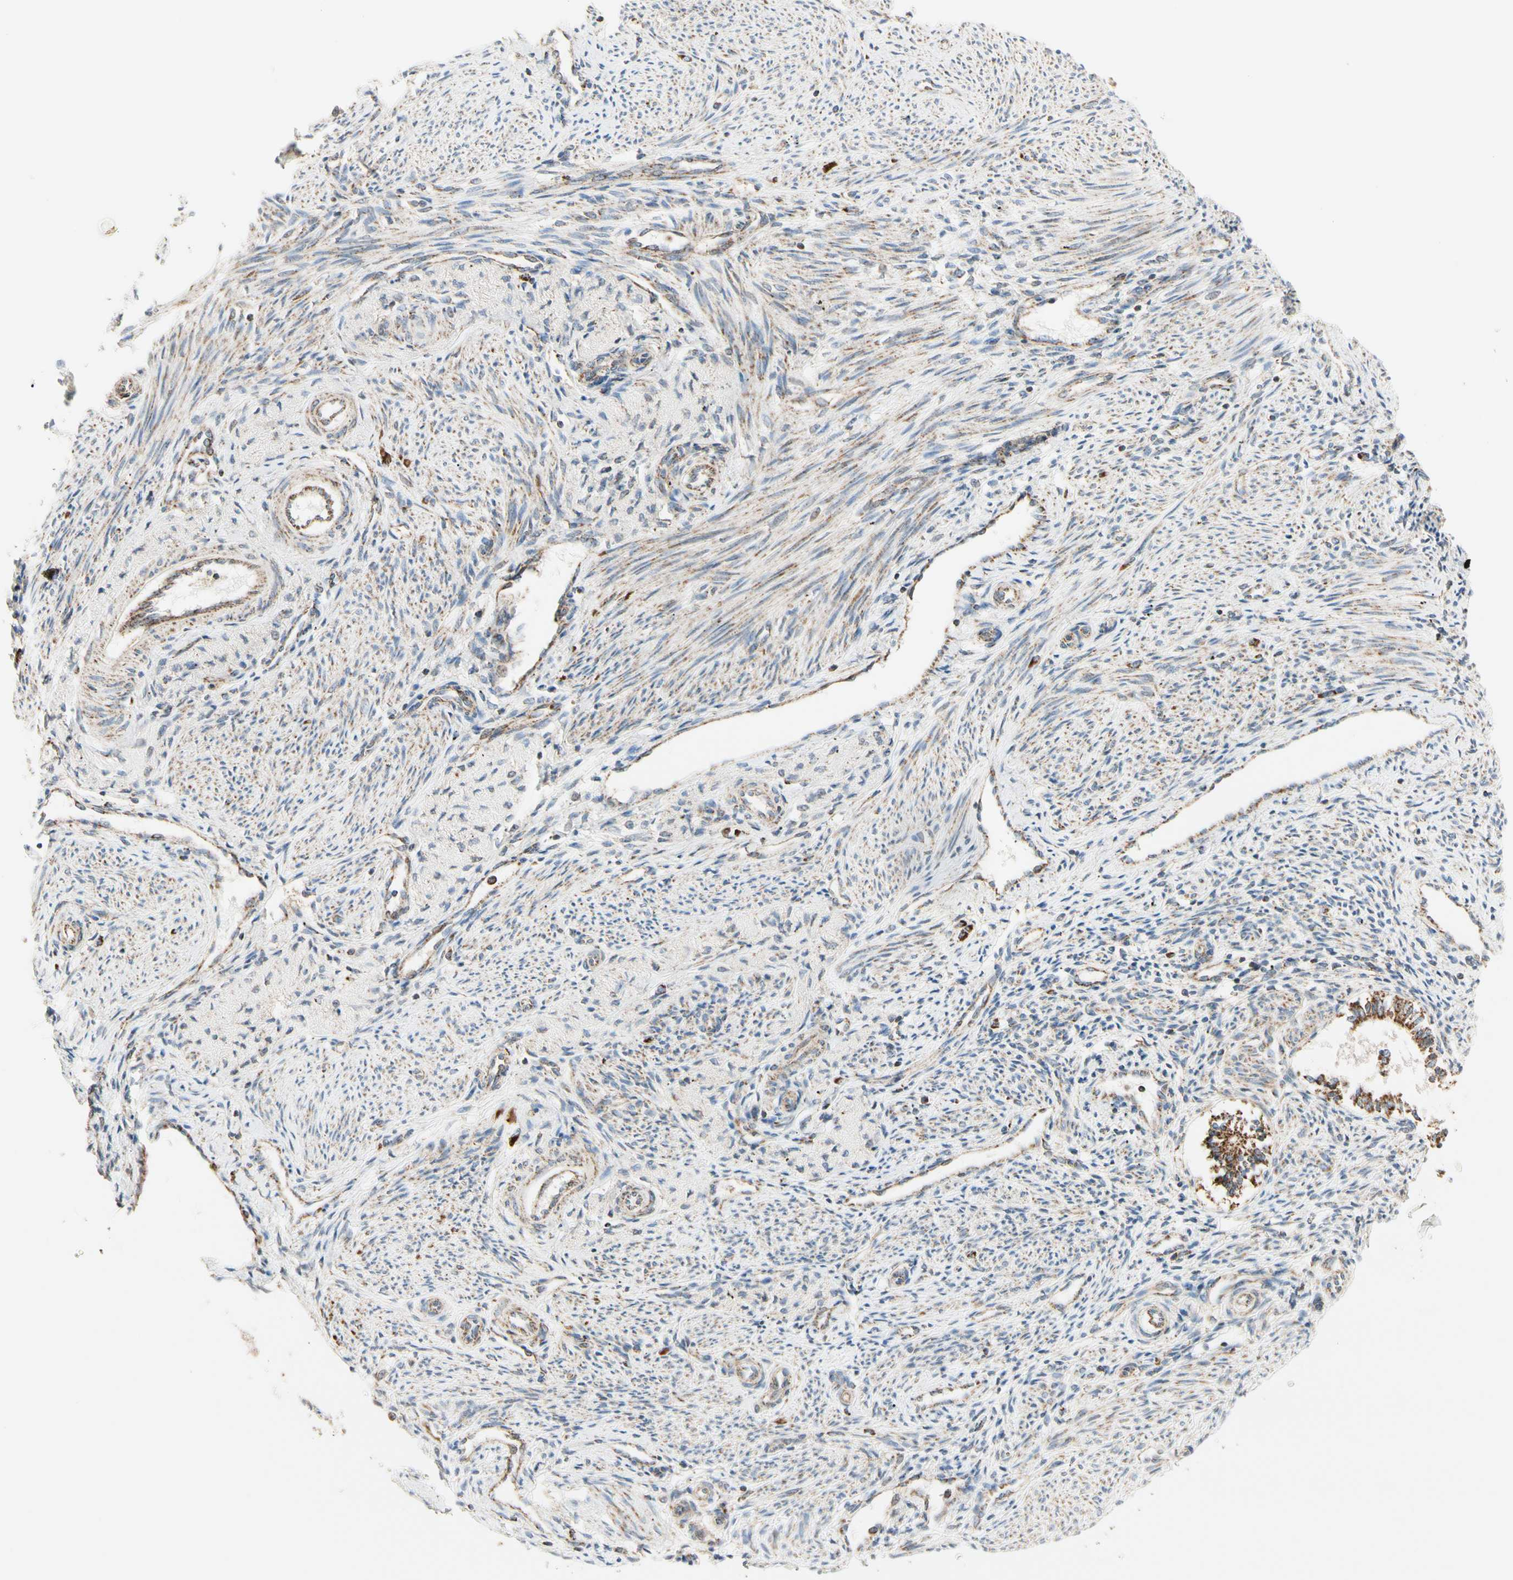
{"staining": {"intensity": "weak", "quantity": "25%-75%", "location": "cytoplasmic/membranous"}, "tissue": "endometrium", "cell_type": "Cells in endometrial stroma", "image_type": "normal", "snomed": [{"axis": "morphology", "description": "Normal tissue, NOS"}, {"axis": "topography", "description": "Endometrium"}], "caption": "Immunohistochemical staining of benign human endometrium shows weak cytoplasmic/membranous protein expression in approximately 25%-75% of cells in endometrial stroma.", "gene": "TBC1D10A", "patient": {"sex": "female", "age": 42}}